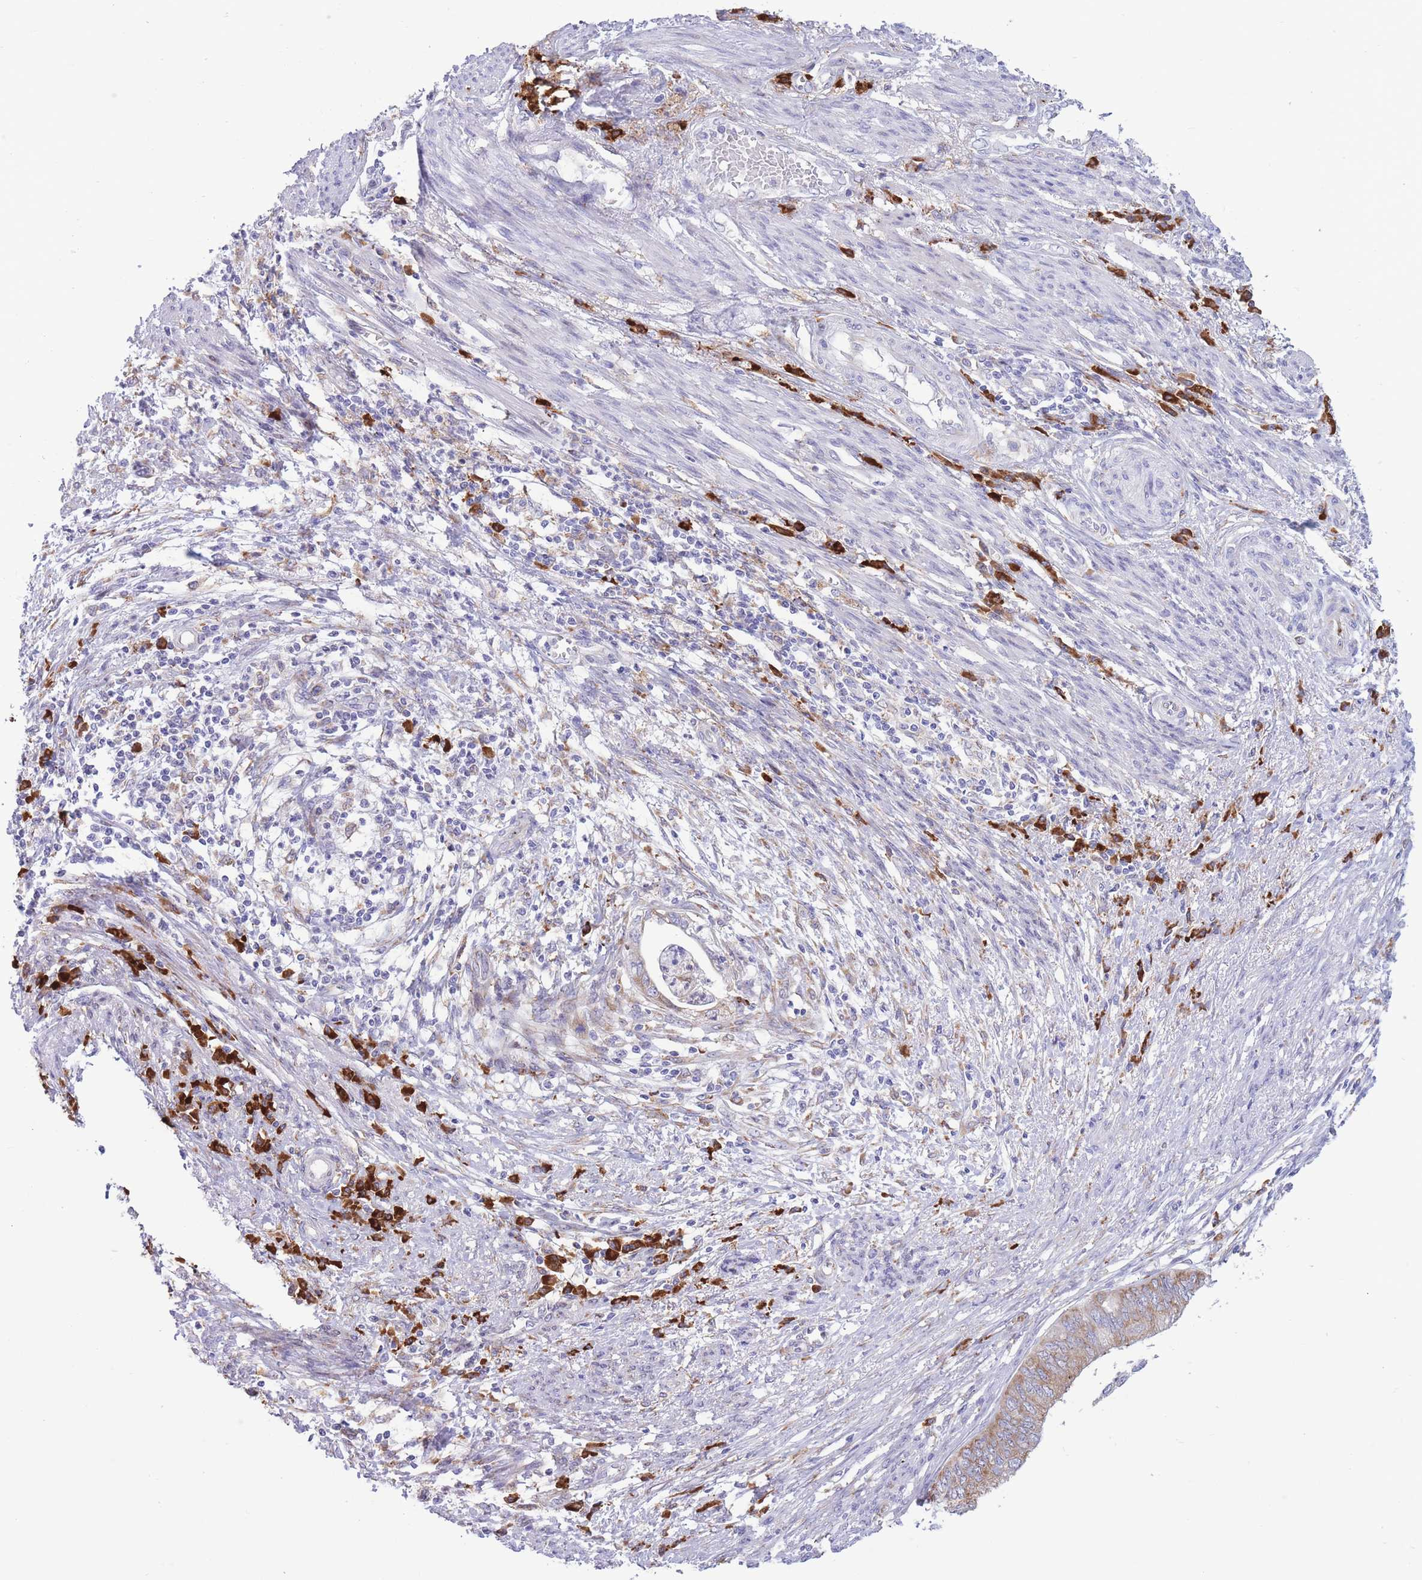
{"staining": {"intensity": "weak", "quantity": ">75%", "location": "cytoplasmic/membranous"}, "tissue": "endometrial cancer", "cell_type": "Tumor cells", "image_type": "cancer", "snomed": [{"axis": "morphology", "description": "Adenocarcinoma, NOS"}, {"axis": "topography", "description": "Endometrium"}], "caption": "A micrograph showing weak cytoplasmic/membranous expression in about >75% of tumor cells in adenocarcinoma (endometrial), as visualized by brown immunohistochemical staining.", "gene": "MYDGF", "patient": {"sex": "female", "age": 68}}